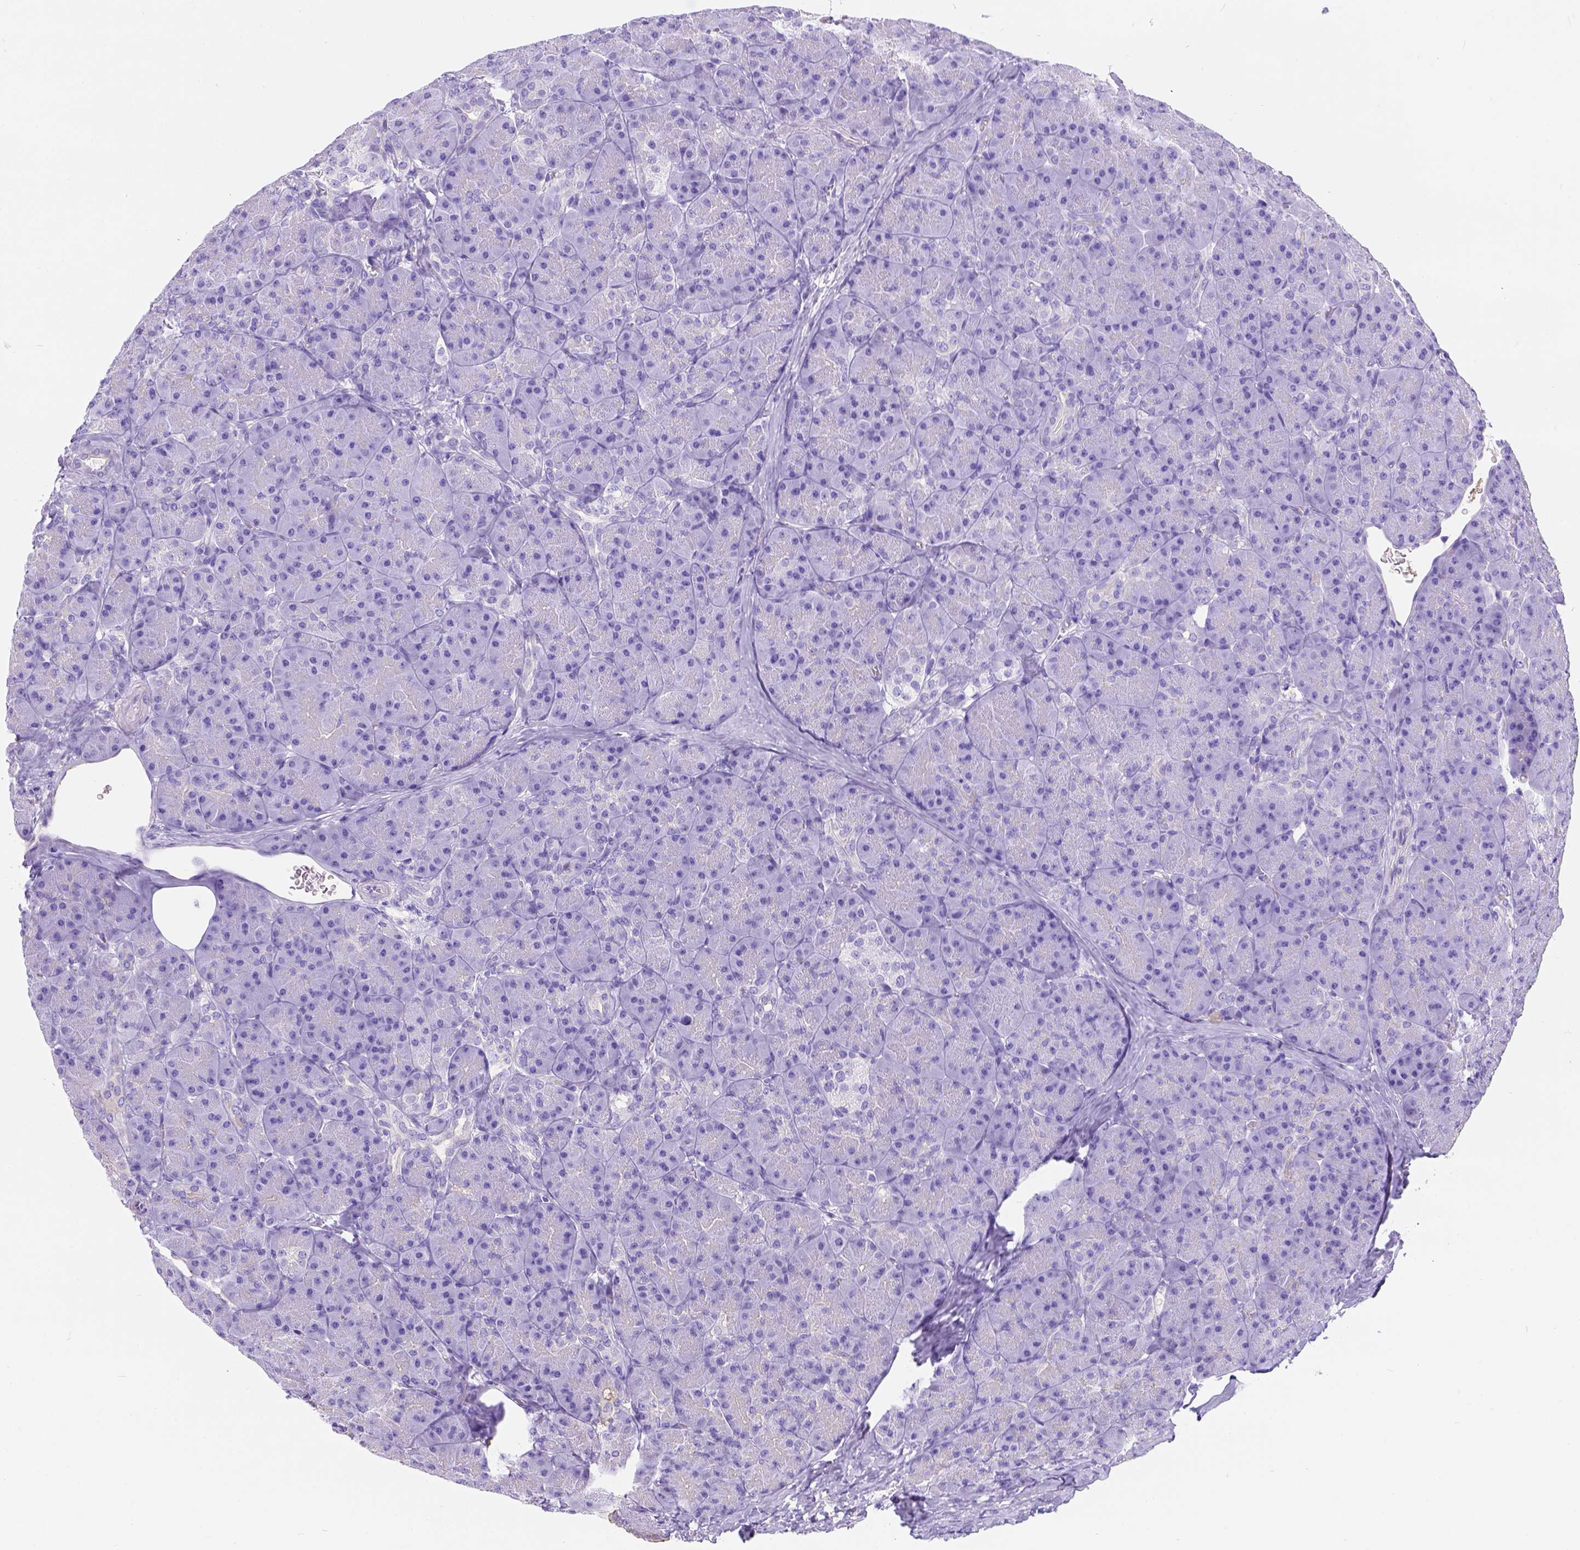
{"staining": {"intensity": "negative", "quantity": "none", "location": "none"}, "tissue": "pancreas", "cell_type": "Exocrine glandular cells", "image_type": "normal", "snomed": [{"axis": "morphology", "description": "Normal tissue, NOS"}, {"axis": "topography", "description": "Pancreas"}], "caption": "This is an IHC micrograph of normal human pancreas. There is no expression in exocrine glandular cells.", "gene": "PHF7", "patient": {"sex": "male", "age": 57}}